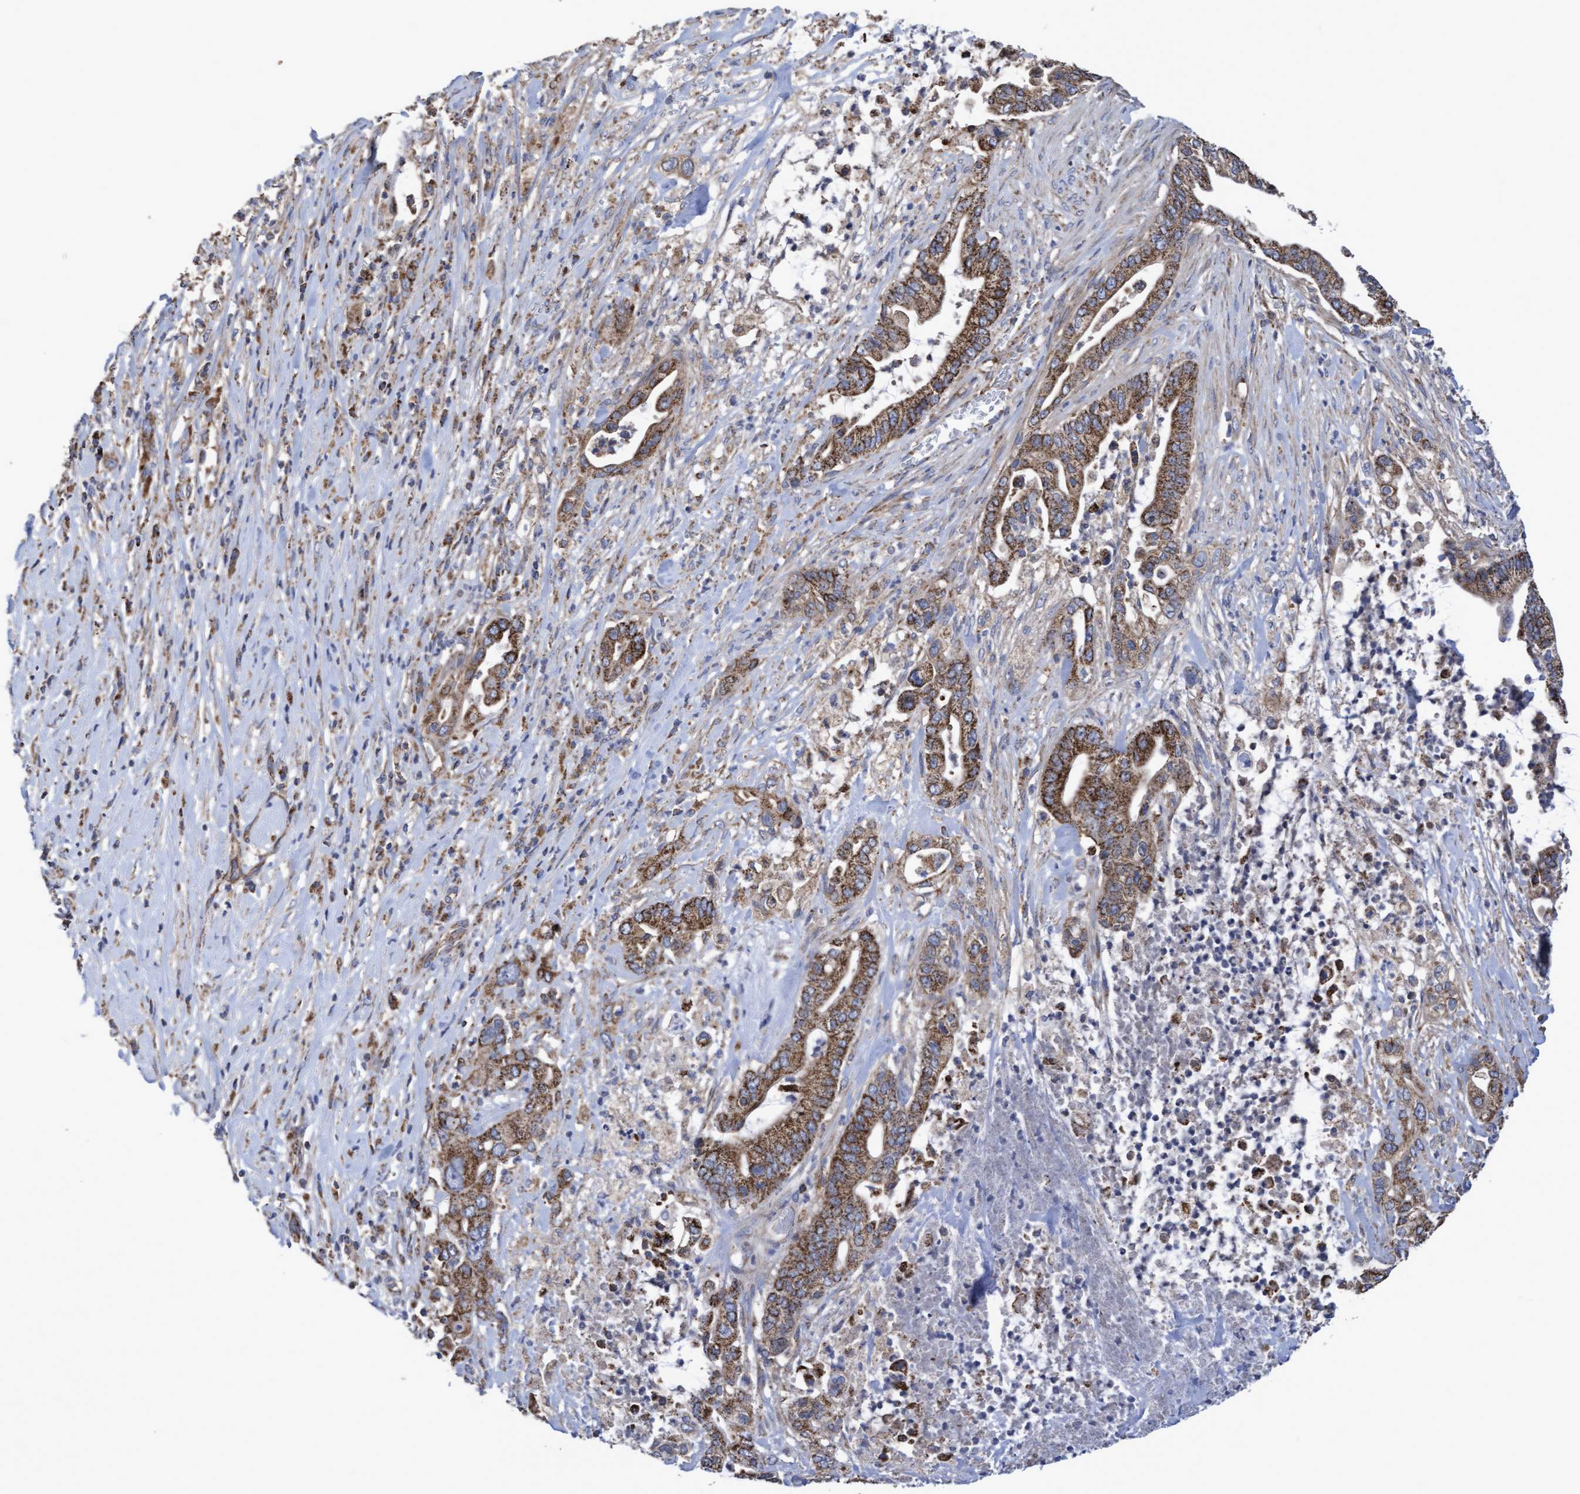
{"staining": {"intensity": "strong", "quantity": ">75%", "location": "cytoplasmic/membranous"}, "tissue": "pancreatic cancer", "cell_type": "Tumor cells", "image_type": "cancer", "snomed": [{"axis": "morphology", "description": "Adenocarcinoma, NOS"}, {"axis": "topography", "description": "Pancreas"}], "caption": "Protein expression analysis of human adenocarcinoma (pancreatic) reveals strong cytoplasmic/membranous positivity in about >75% of tumor cells. Nuclei are stained in blue.", "gene": "COBL", "patient": {"sex": "male", "age": 69}}